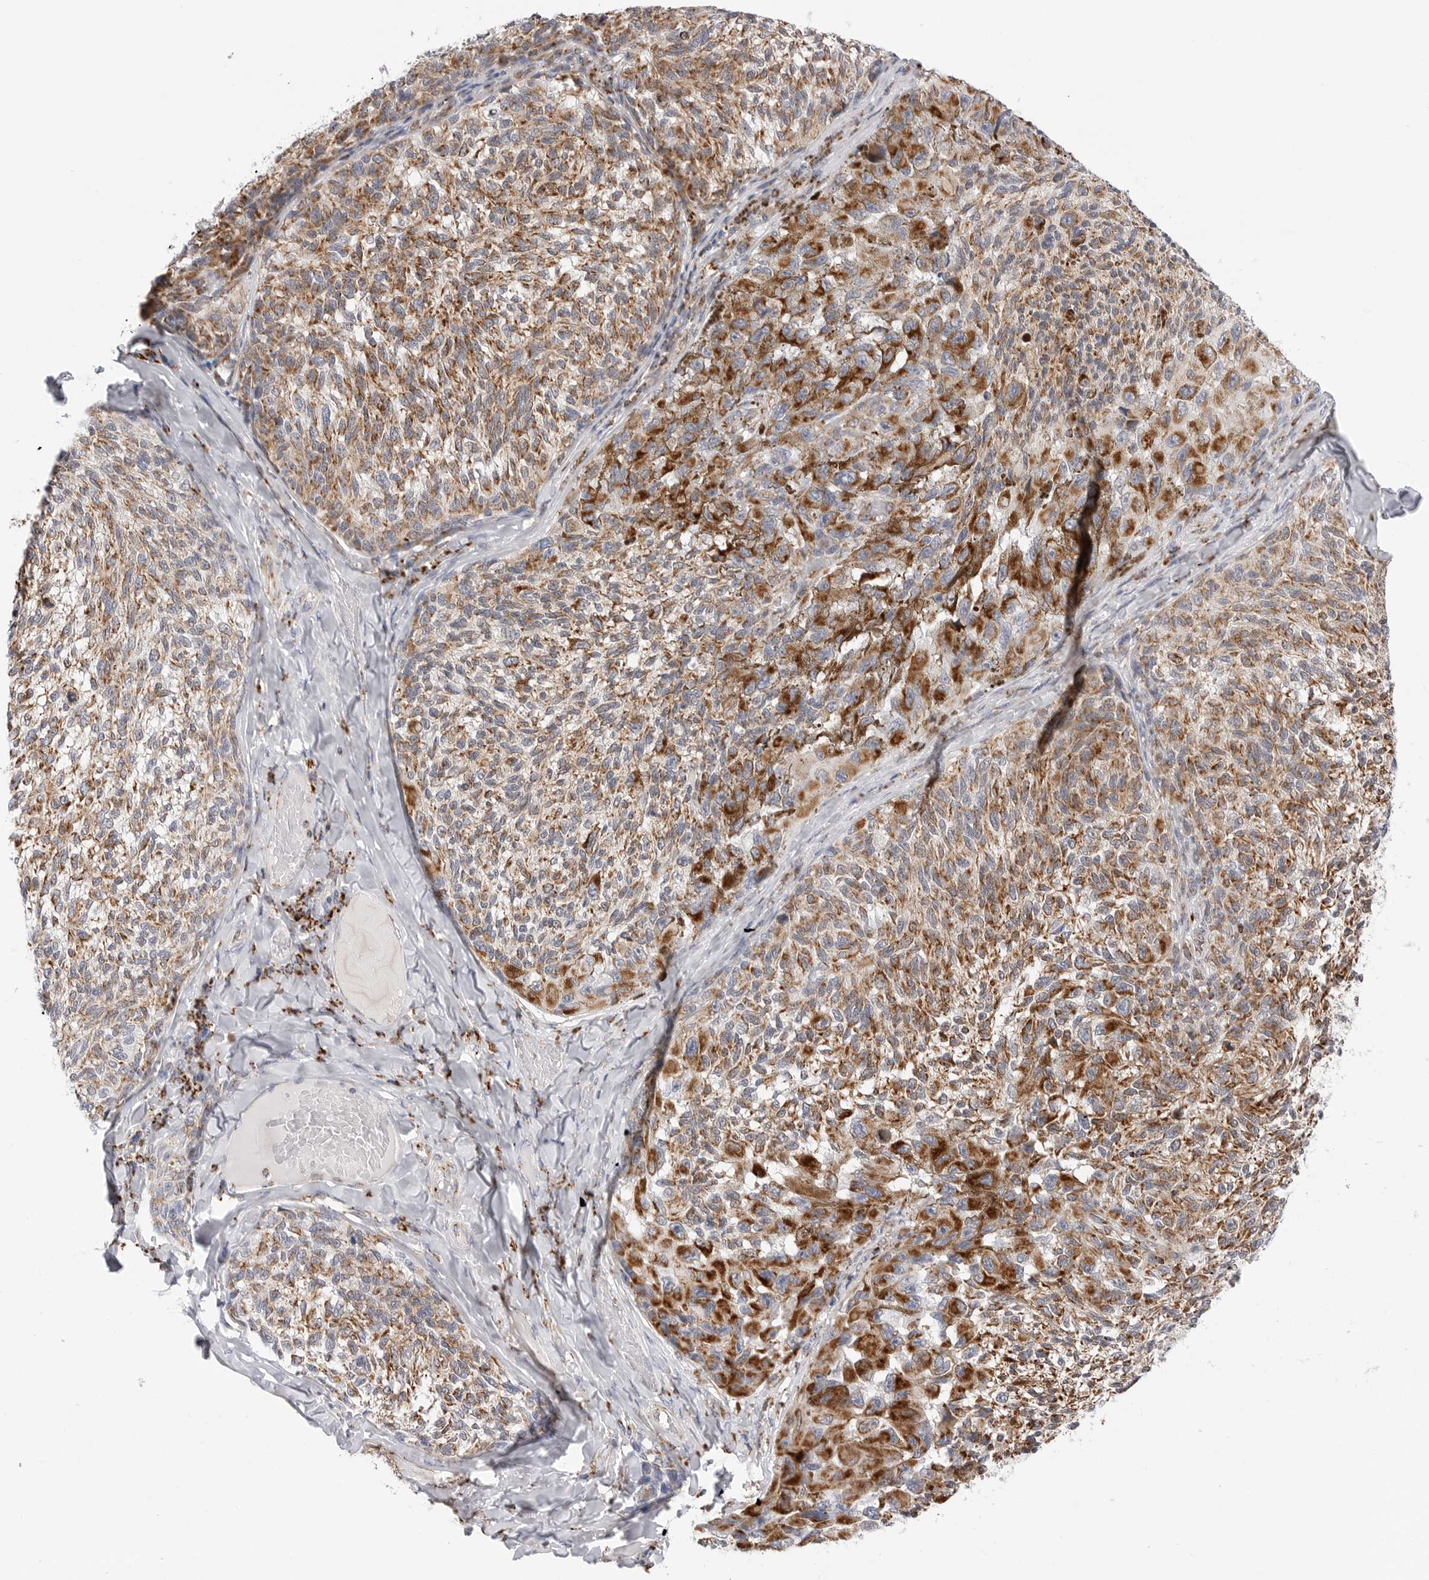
{"staining": {"intensity": "moderate", "quantity": ">75%", "location": "cytoplasmic/membranous"}, "tissue": "melanoma", "cell_type": "Tumor cells", "image_type": "cancer", "snomed": [{"axis": "morphology", "description": "Malignant melanoma, NOS"}, {"axis": "topography", "description": "Skin"}], "caption": "Immunohistochemical staining of malignant melanoma reveals moderate cytoplasmic/membranous protein expression in about >75% of tumor cells.", "gene": "ATP5IF1", "patient": {"sex": "female", "age": 73}}